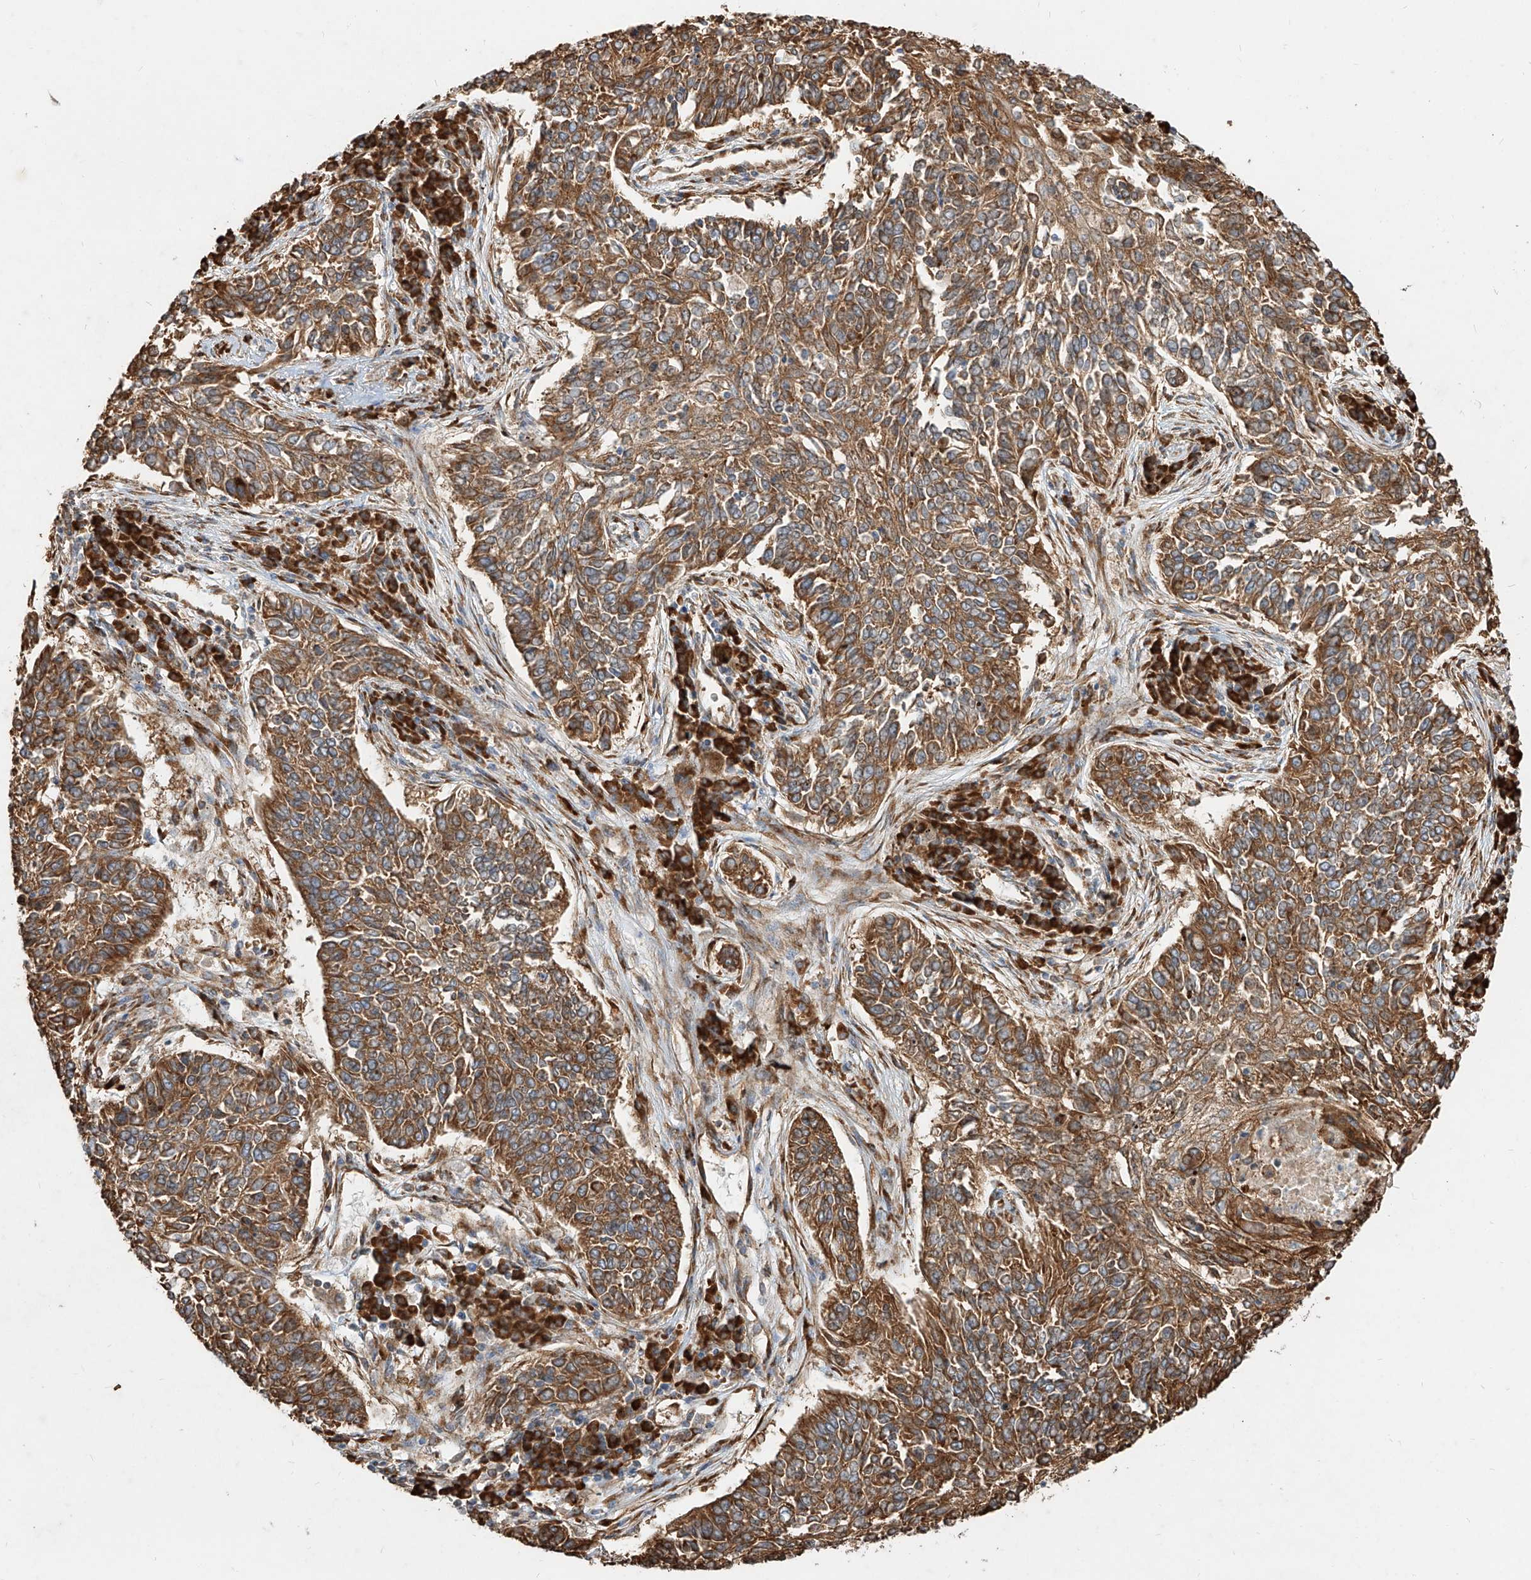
{"staining": {"intensity": "moderate", "quantity": ">75%", "location": "cytoplasmic/membranous"}, "tissue": "lung cancer", "cell_type": "Tumor cells", "image_type": "cancer", "snomed": [{"axis": "morphology", "description": "Normal tissue, NOS"}, {"axis": "morphology", "description": "Squamous cell carcinoma, NOS"}, {"axis": "topography", "description": "Cartilage tissue"}, {"axis": "topography", "description": "Bronchus"}, {"axis": "topography", "description": "Lung"}], "caption": "DAB (3,3'-diaminobenzidine) immunohistochemical staining of lung squamous cell carcinoma shows moderate cytoplasmic/membranous protein staining in about >75% of tumor cells. The protein is shown in brown color, while the nuclei are stained blue.", "gene": "RPS25", "patient": {"sex": "female", "age": 49}}